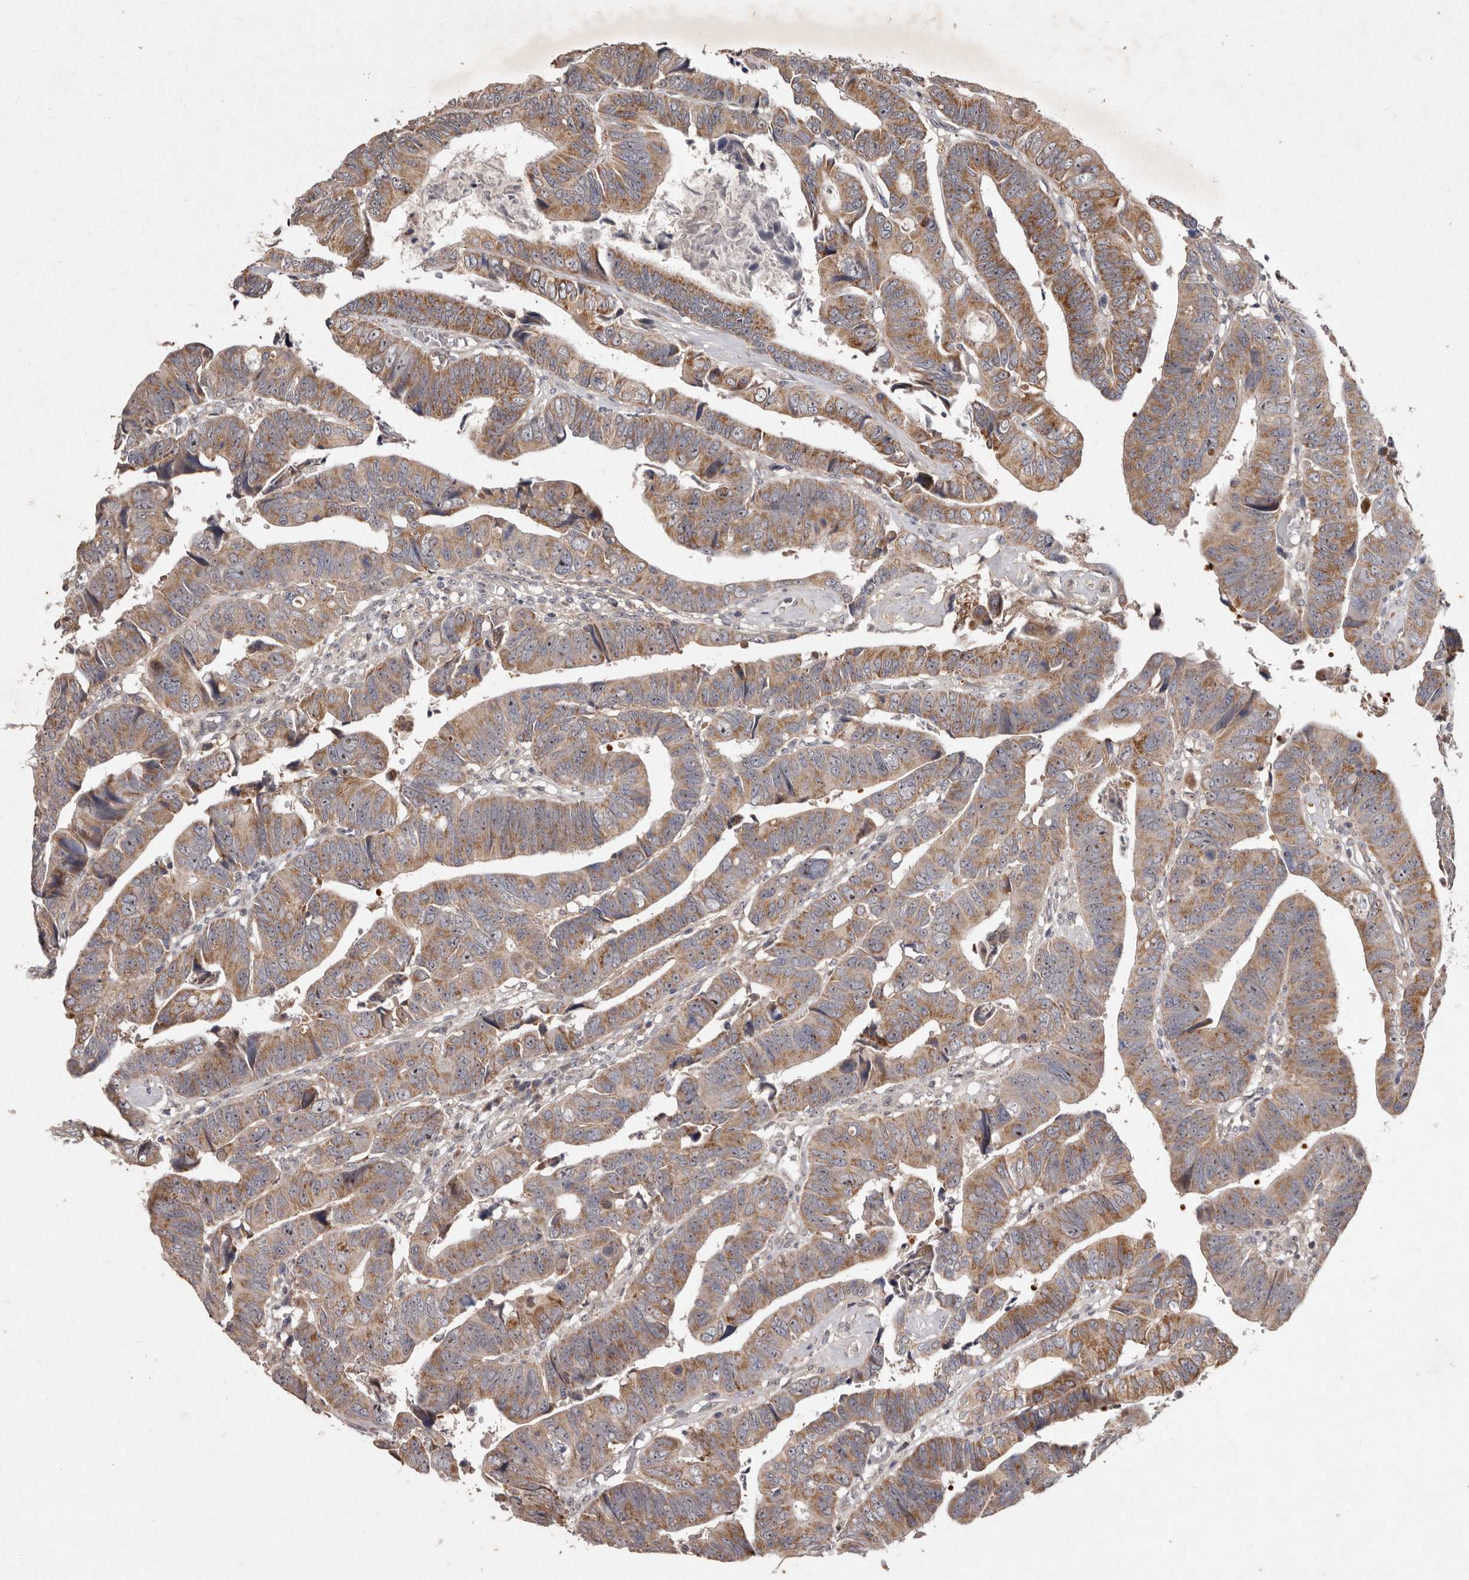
{"staining": {"intensity": "moderate", "quantity": ">75%", "location": "cytoplasmic/membranous"}, "tissue": "colorectal cancer", "cell_type": "Tumor cells", "image_type": "cancer", "snomed": [{"axis": "morphology", "description": "Adenocarcinoma, NOS"}, {"axis": "topography", "description": "Rectum"}], "caption": "Moderate cytoplasmic/membranous positivity for a protein is appreciated in approximately >75% of tumor cells of colorectal cancer (adenocarcinoma) using immunohistochemistry.", "gene": "FLAD1", "patient": {"sex": "female", "age": 65}}